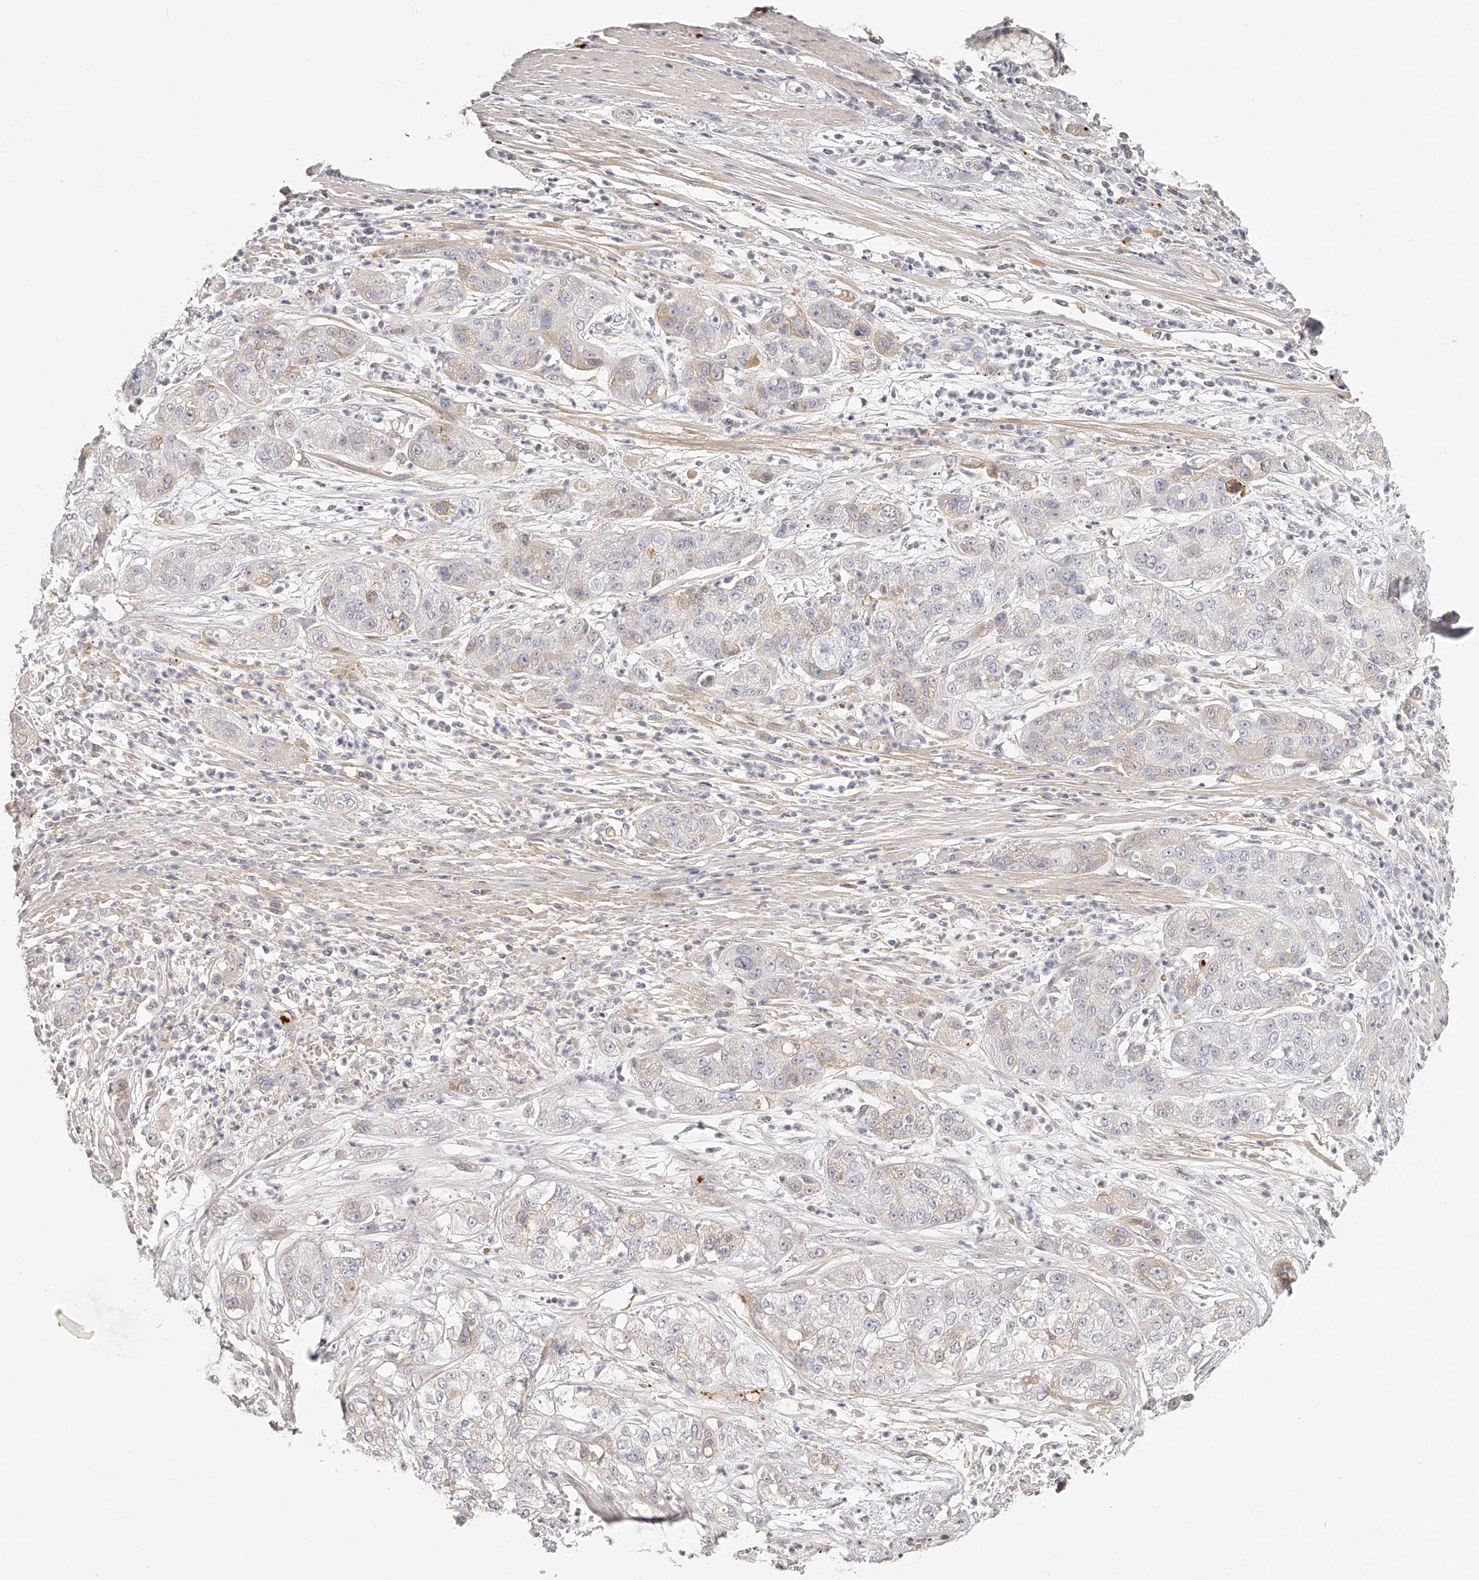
{"staining": {"intensity": "weak", "quantity": "25%-75%", "location": "cytoplasmic/membranous"}, "tissue": "pancreatic cancer", "cell_type": "Tumor cells", "image_type": "cancer", "snomed": [{"axis": "morphology", "description": "Adenocarcinoma, NOS"}, {"axis": "topography", "description": "Pancreas"}], "caption": "A photomicrograph of pancreatic cancer stained for a protein exhibits weak cytoplasmic/membranous brown staining in tumor cells. Ihc stains the protein in brown and the nuclei are stained blue.", "gene": "ITGB3", "patient": {"sex": "female", "age": 78}}